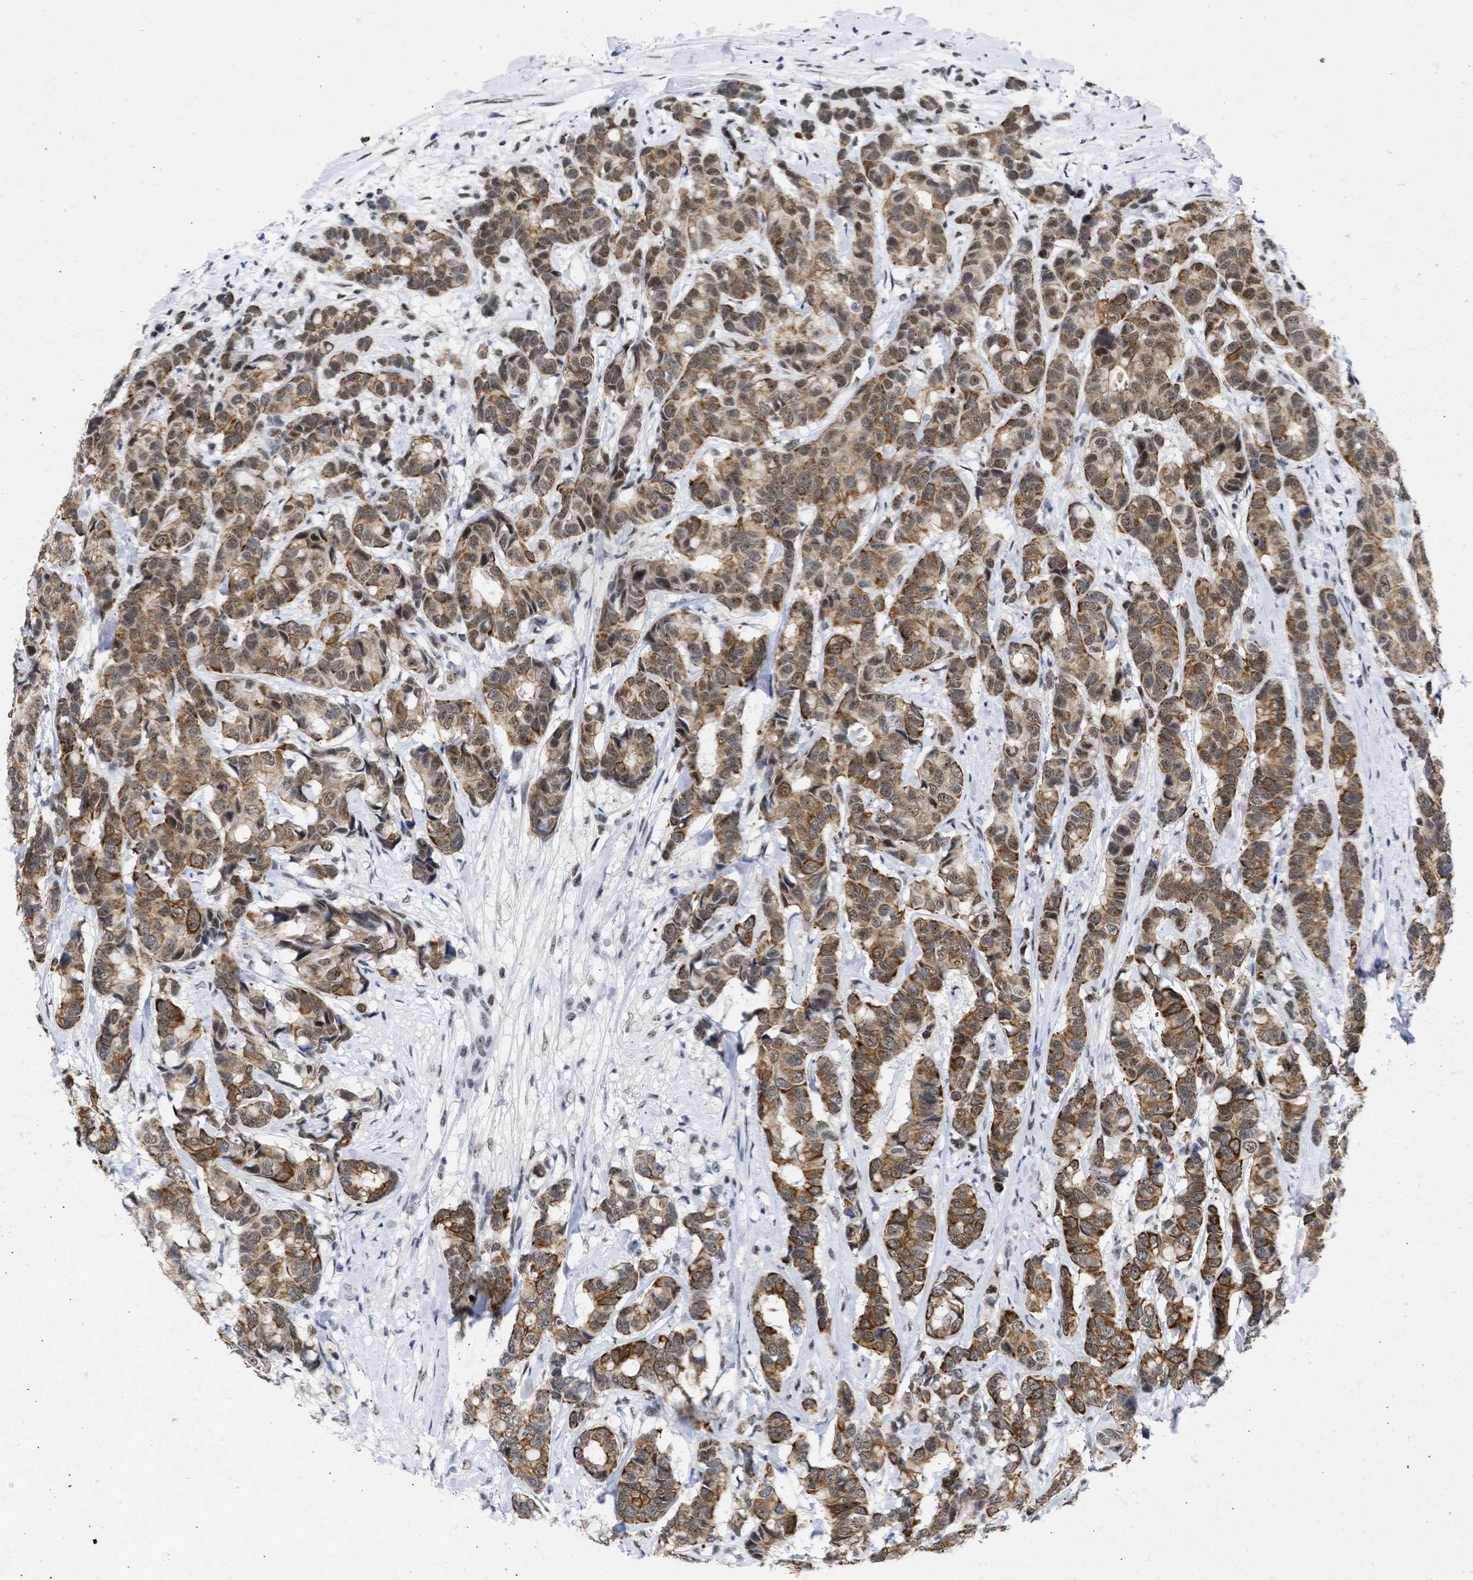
{"staining": {"intensity": "moderate", "quantity": ">75%", "location": "cytoplasmic/membranous,nuclear"}, "tissue": "breast cancer", "cell_type": "Tumor cells", "image_type": "cancer", "snomed": [{"axis": "morphology", "description": "Duct carcinoma"}, {"axis": "topography", "description": "Breast"}], "caption": "An immunohistochemistry photomicrograph of neoplastic tissue is shown. Protein staining in brown shows moderate cytoplasmic/membranous and nuclear positivity in breast intraductal carcinoma within tumor cells.", "gene": "DDX41", "patient": {"sex": "female", "age": 87}}